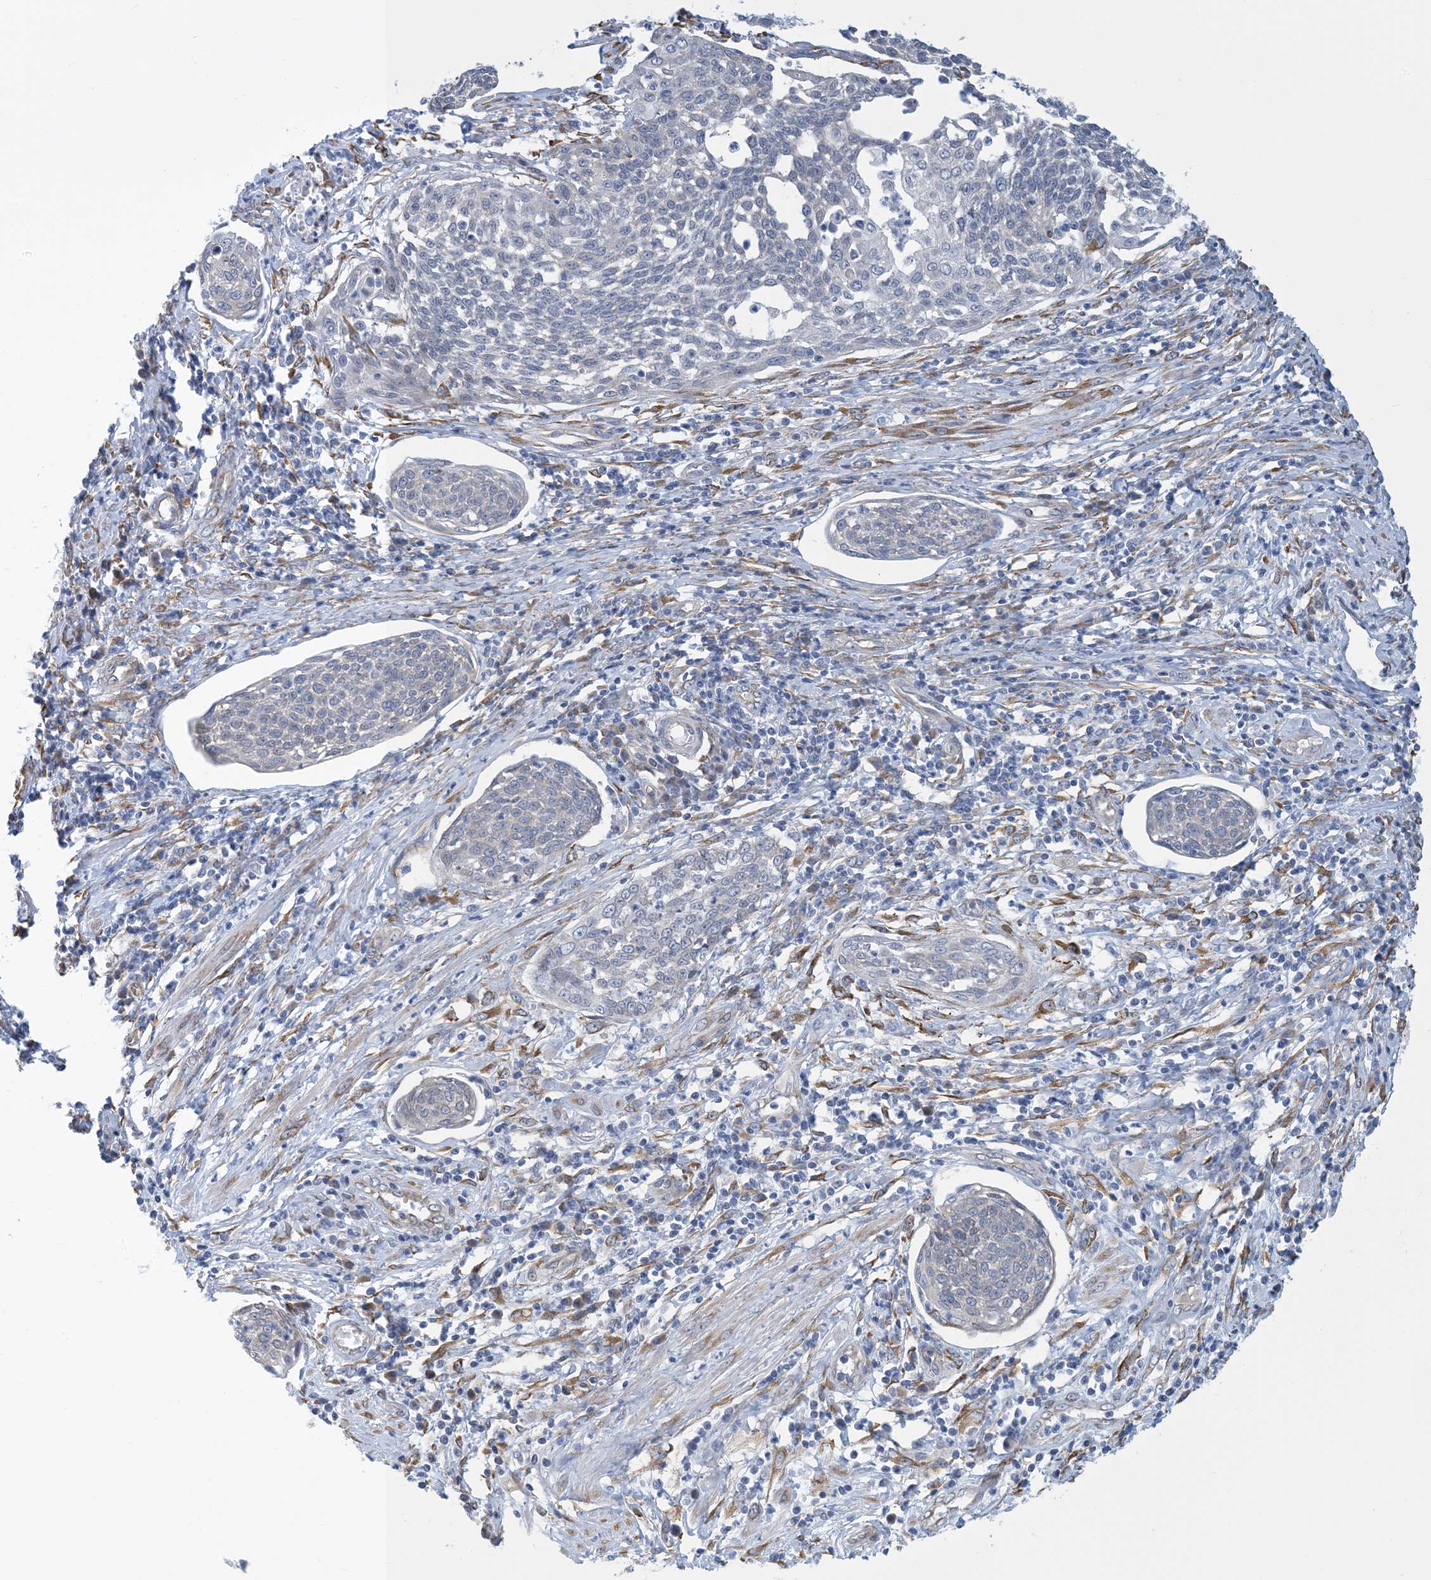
{"staining": {"intensity": "negative", "quantity": "none", "location": "none"}, "tissue": "cervical cancer", "cell_type": "Tumor cells", "image_type": "cancer", "snomed": [{"axis": "morphology", "description": "Squamous cell carcinoma, NOS"}, {"axis": "topography", "description": "Cervix"}], "caption": "A high-resolution photomicrograph shows immunohistochemistry staining of cervical cancer, which reveals no significant expression in tumor cells. Nuclei are stained in blue.", "gene": "CCDC14", "patient": {"sex": "female", "age": 34}}